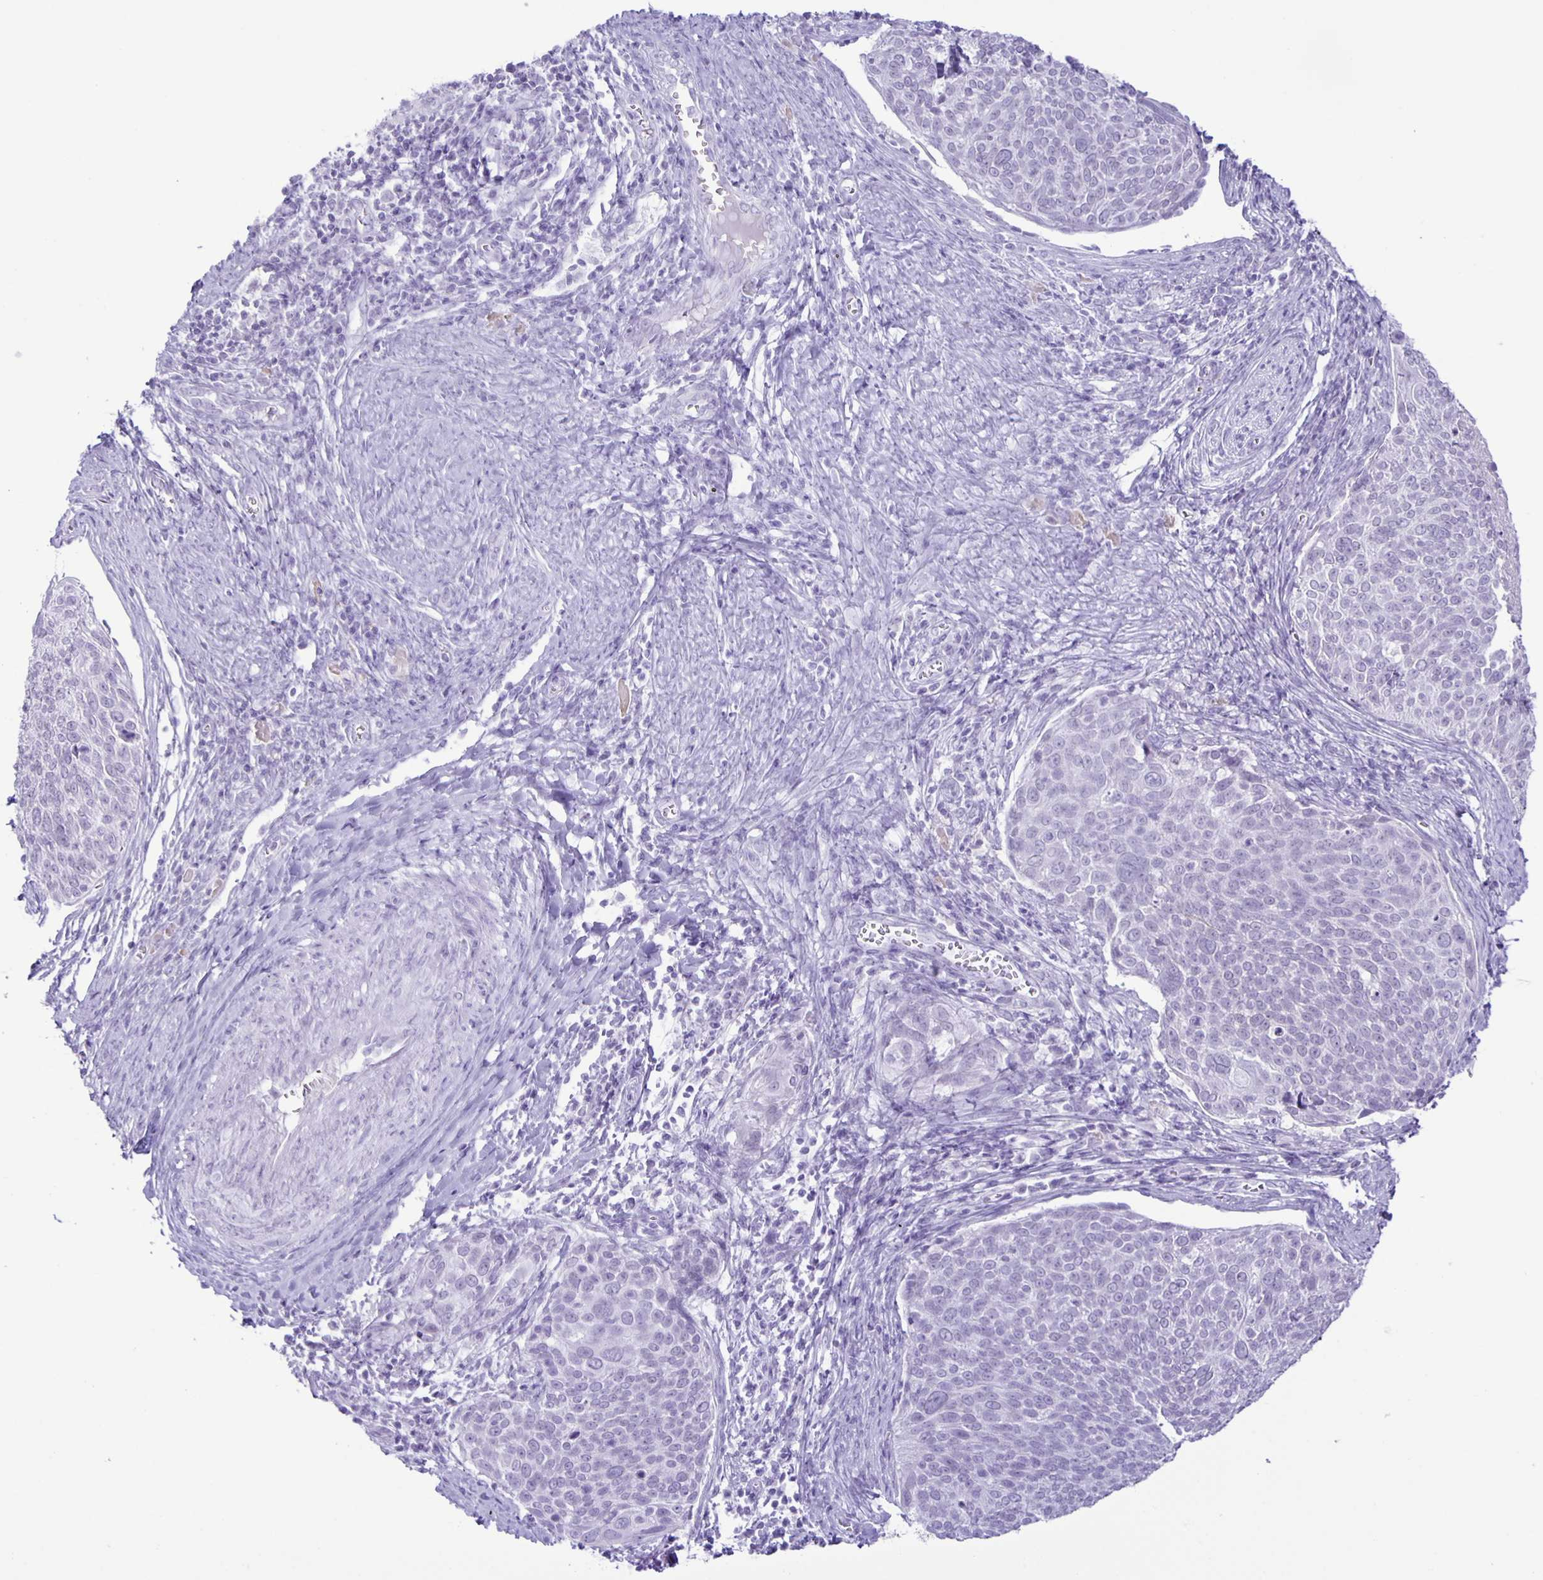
{"staining": {"intensity": "negative", "quantity": "none", "location": "none"}, "tissue": "cervical cancer", "cell_type": "Tumor cells", "image_type": "cancer", "snomed": [{"axis": "morphology", "description": "Squamous cell carcinoma, NOS"}, {"axis": "topography", "description": "Cervix"}], "caption": "A high-resolution image shows IHC staining of cervical squamous cell carcinoma, which demonstrates no significant expression in tumor cells.", "gene": "EZHIP", "patient": {"sex": "female", "age": 39}}